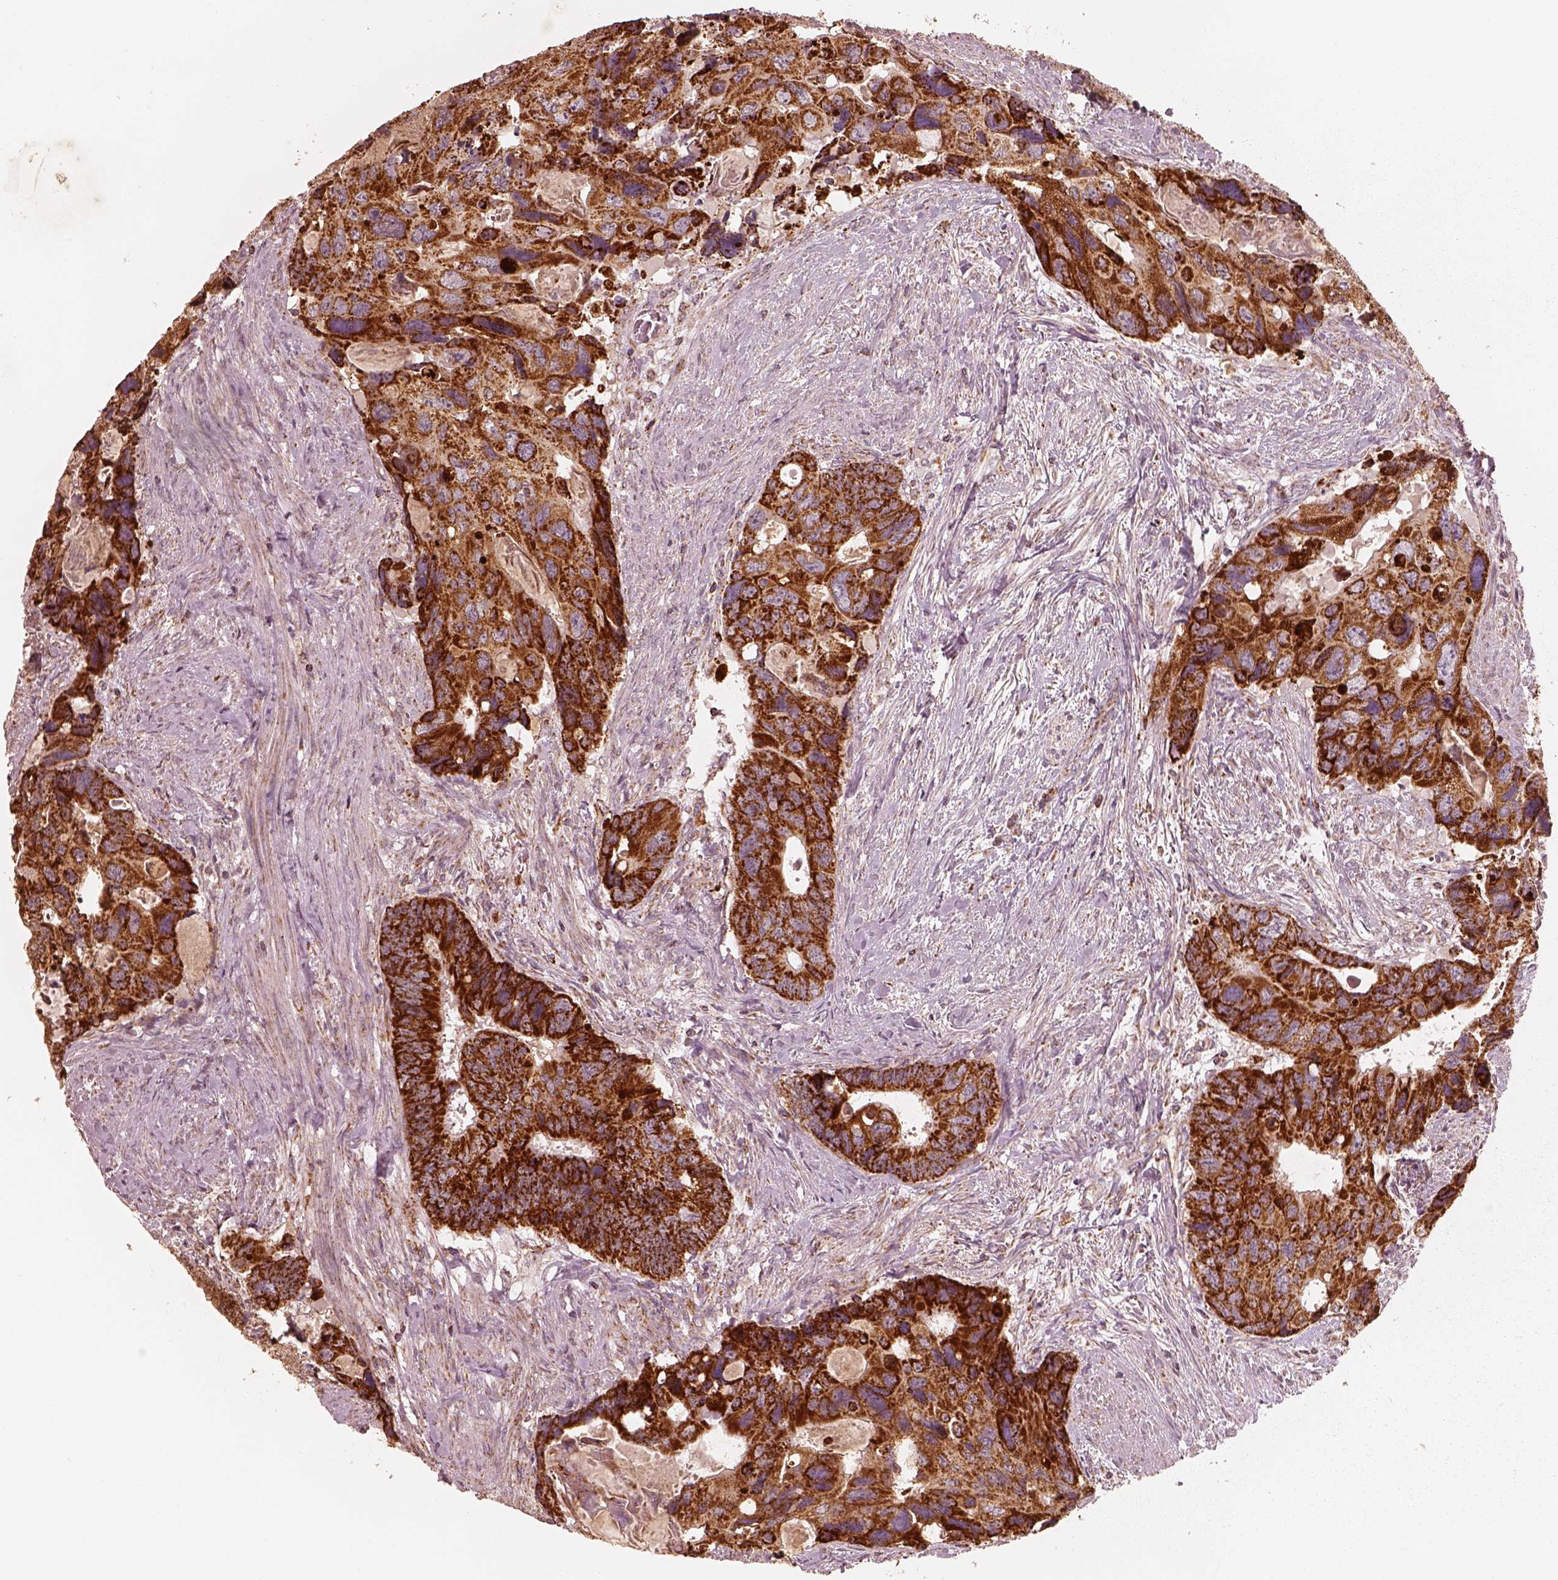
{"staining": {"intensity": "strong", "quantity": ">75%", "location": "cytoplasmic/membranous"}, "tissue": "colorectal cancer", "cell_type": "Tumor cells", "image_type": "cancer", "snomed": [{"axis": "morphology", "description": "Adenocarcinoma, NOS"}, {"axis": "topography", "description": "Rectum"}], "caption": "Adenocarcinoma (colorectal) was stained to show a protein in brown. There is high levels of strong cytoplasmic/membranous expression in approximately >75% of tumor cells.", "gene": "ENTPD6", "patient": {"sex": "male", "age": 62}}